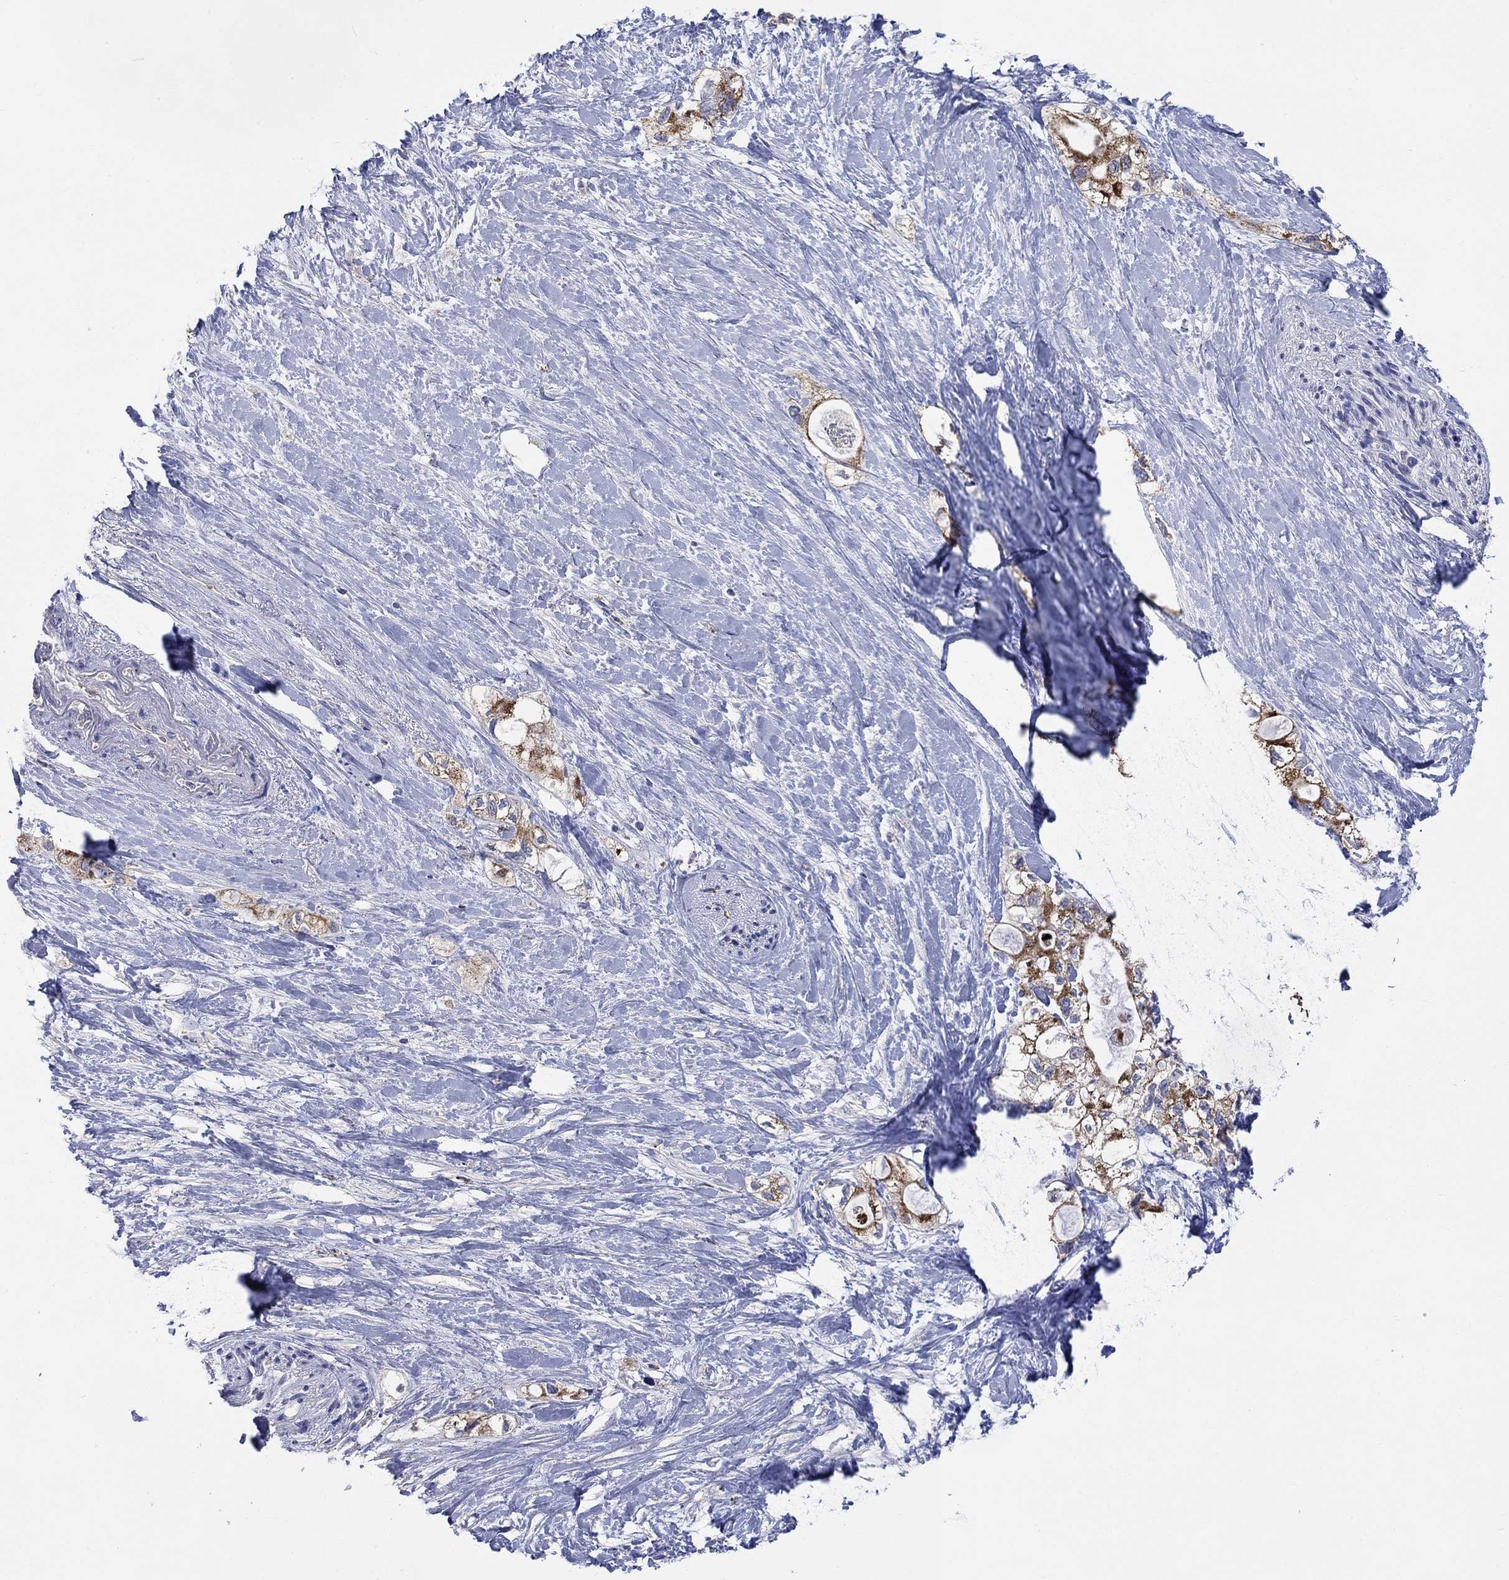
{"staining": {"intensity": "weak", "quantity": ">75%", "location": "cytoplasmic/membranous"}, "tissue": "pancreatic cancer", "cell_type": "Tumor cells", "image_type": "cancer", "snomed": [{"axis": "morphology", "description": "Adenocarcinoma, NOS"}, {"axis": "topography", "description": "Pancreas"}], "caption": "Immunohistochemical staining of pancreatic cancer exhibits low levels of weak cytoplasmic/membranous staining in approximately >75% of tumor cells.", "gene": "UGT8", "patient": {"sex": "female", "age": 56}}